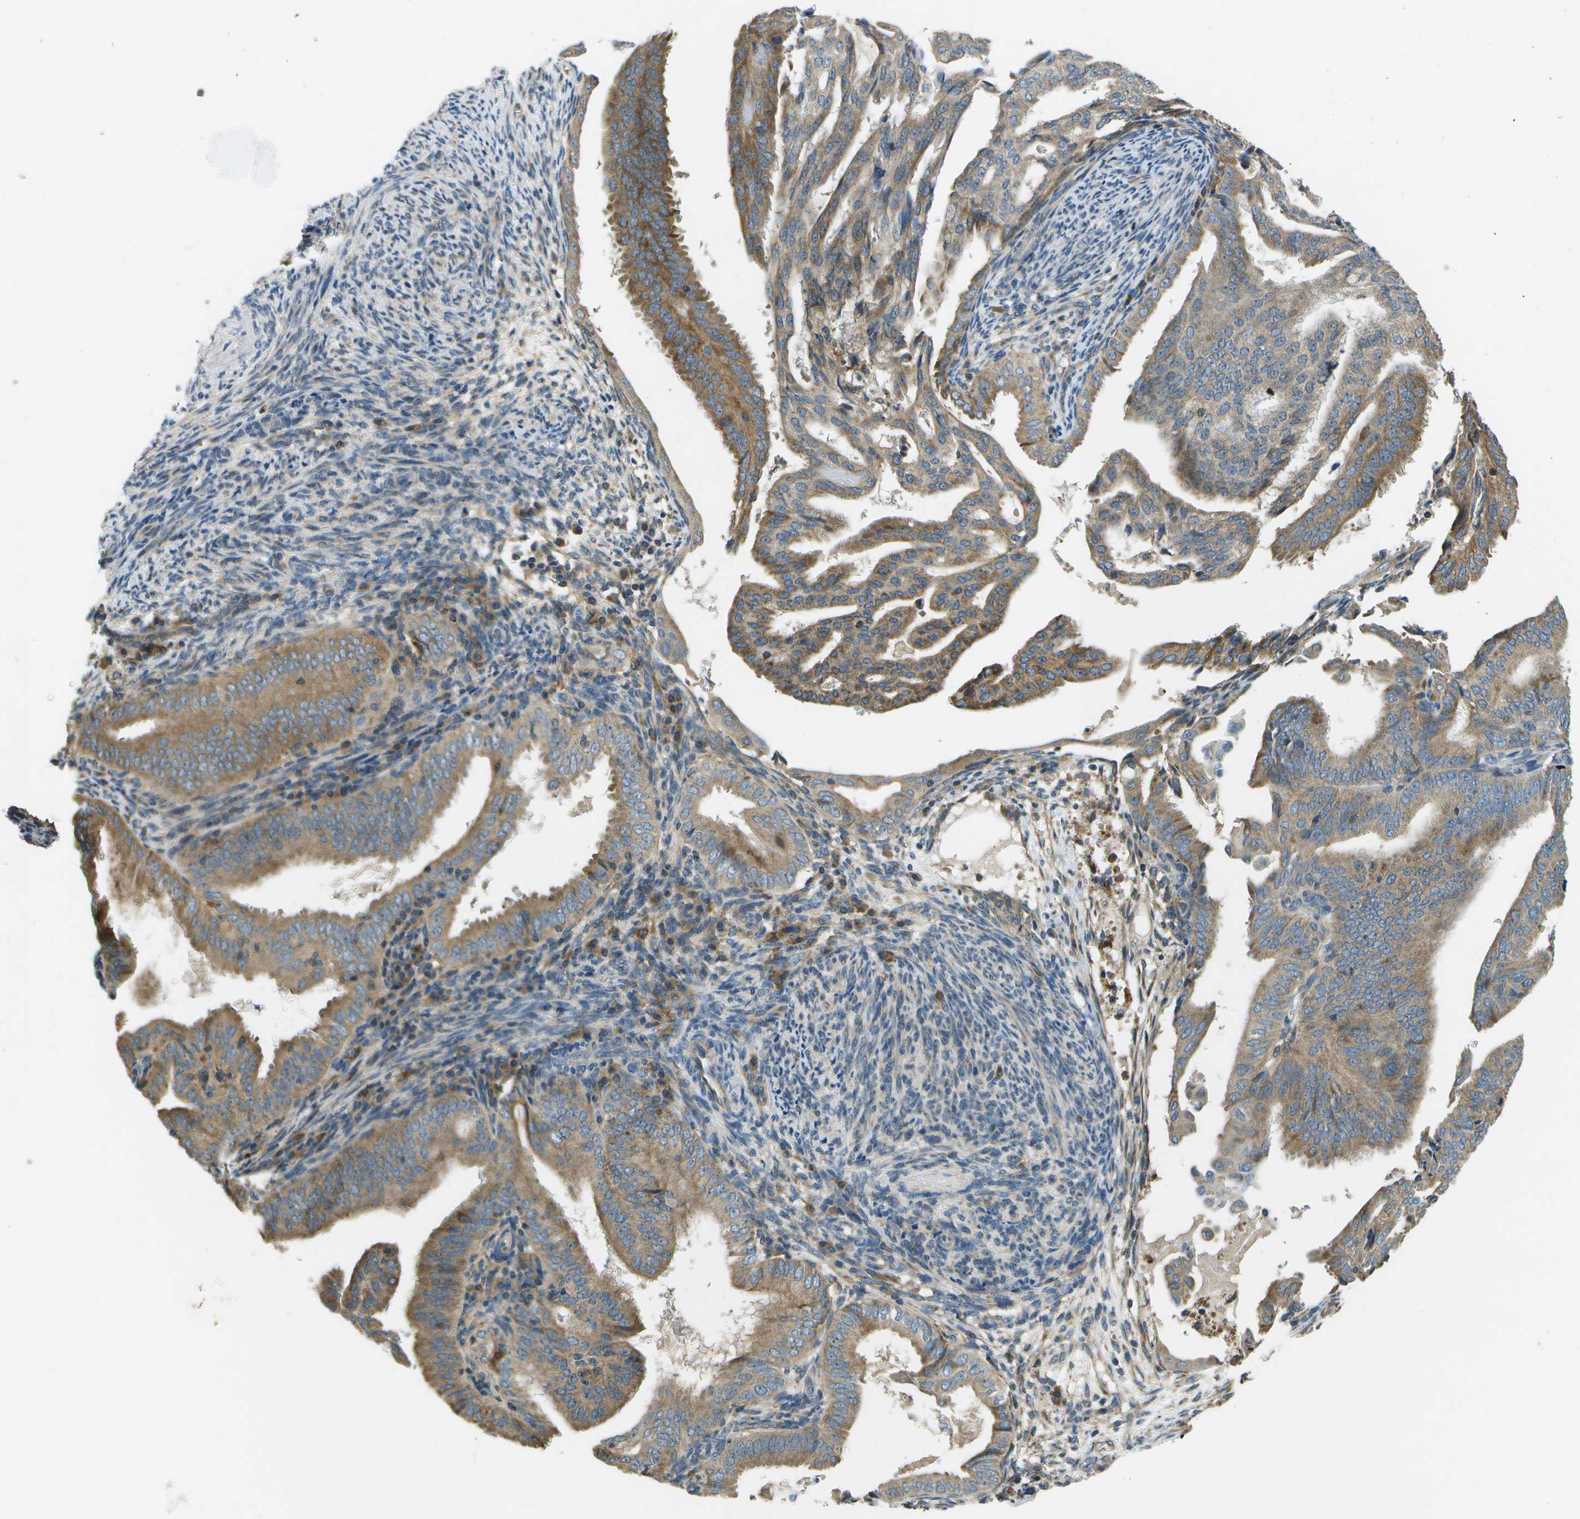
{"staining": {"intensity": "moderate", "quantity": "25%-75%", "location": "cytoplasmic/membranous"}, "tissue": "endometrial cancer", "cell_type": "Tumor cells", "image_type": "cancer", "snomed": [{"axis": "morphology", "description": "Adenocarcinoma, NOS"}, {"axis": "topography", "description": "Endometrium"}], "caption": "Brown immunohistochemical staining in endometrial adenocarcinoma reveals moderate cytoplasmic/membranous positivity in approximately 25%-75% of tumor cells.", "gene": "SAMSN1", "patient": {"sex": "female", "age": 58}}